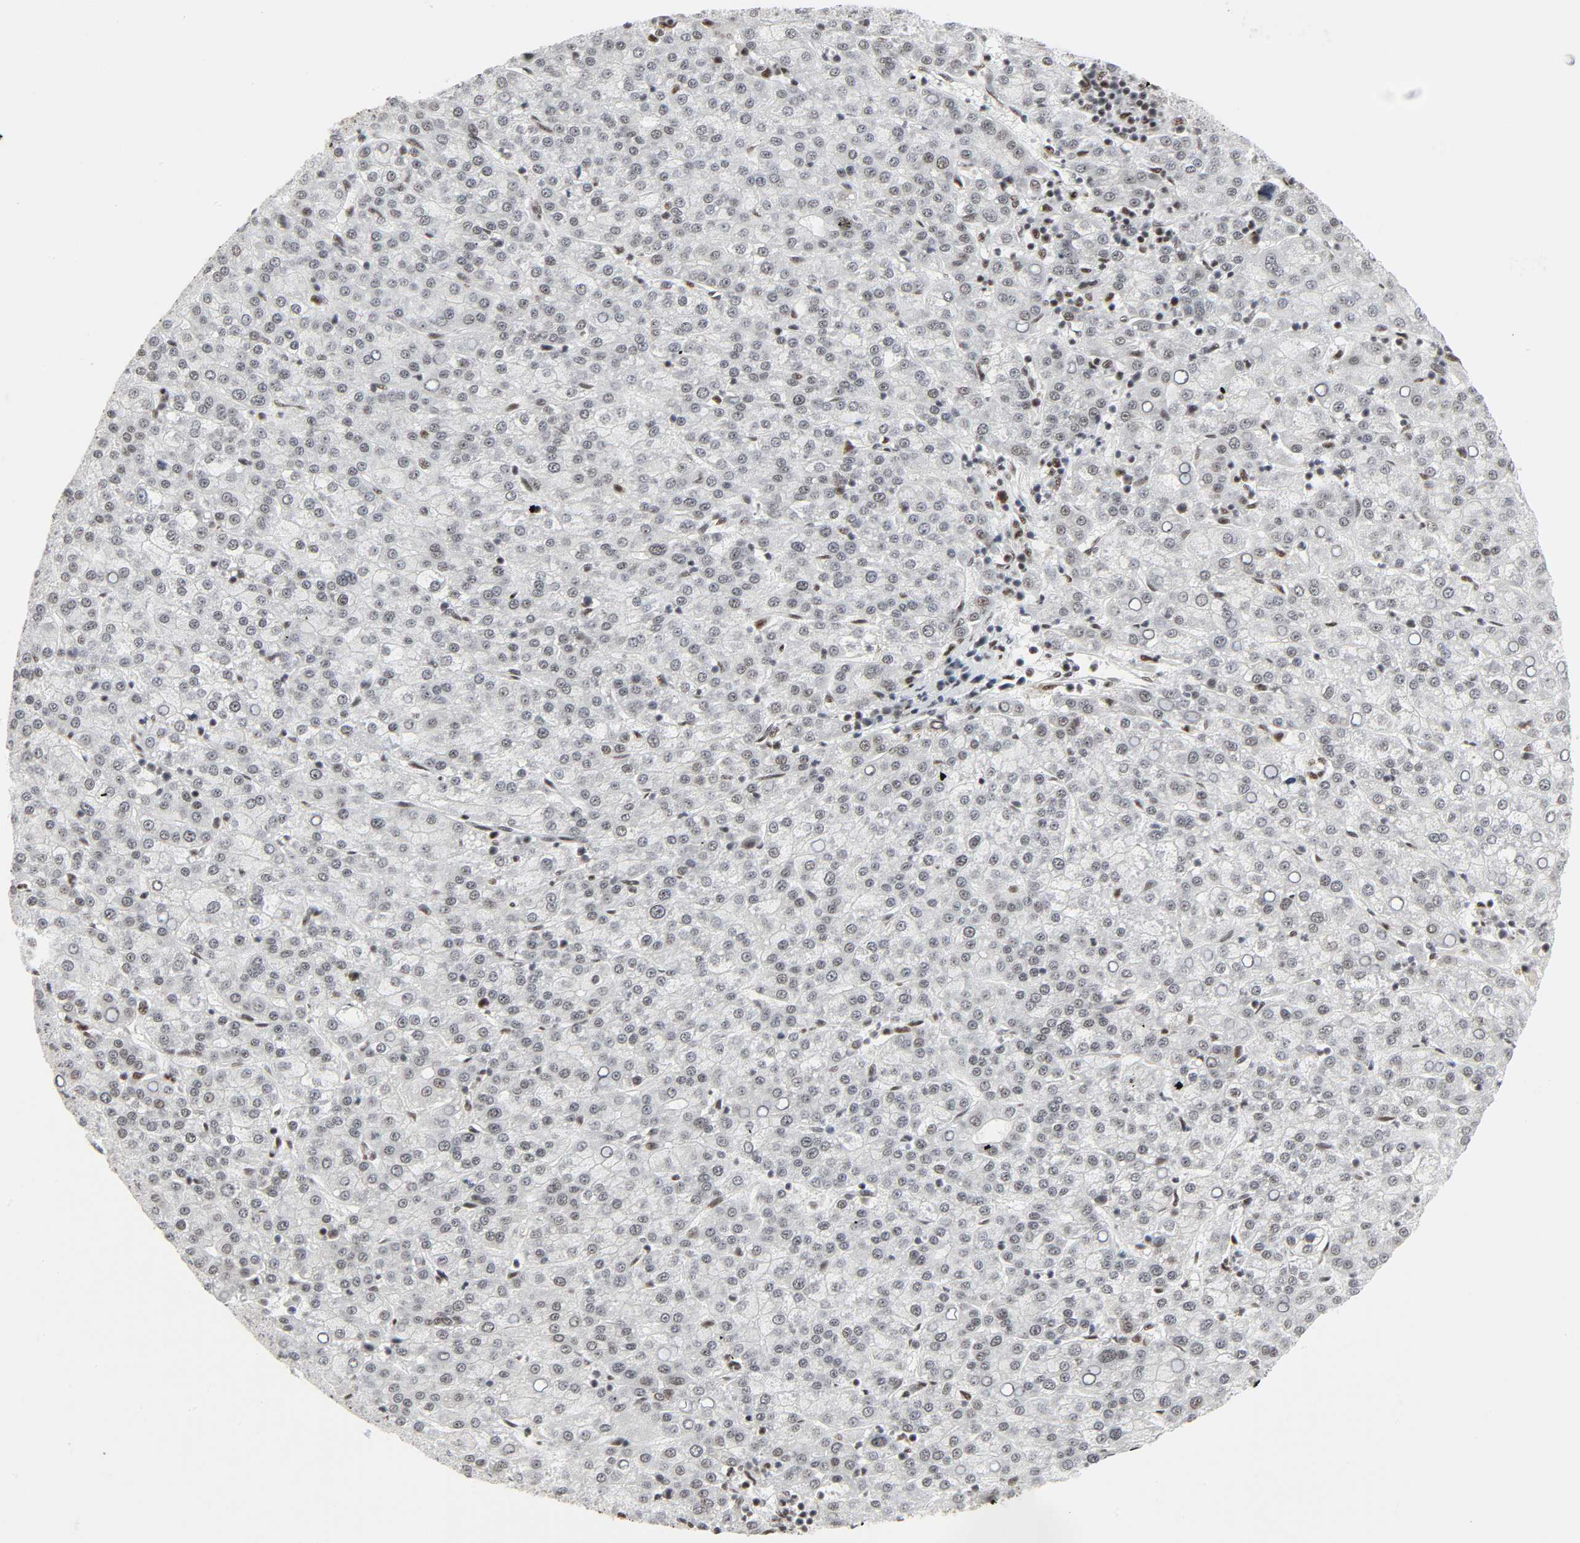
{"staining": {"intensity": "weak", "quantity": ">75%", "location": "nuclear"}, "tissue": "liver cancer", "cell_type": "Tumor cells", "image_type": "cancer", "snomed": [{"axis": "morphology", "description": "Carcinoma, Hepatocellular, NOS"}, {"axis": "topography", "description": "Liver"}], "caption": "Brown immunohistochemical staining in human liver hepatocellular carcinoma shows weak nuclear positivity in approximately >75% of tumor cells.", "gene": "CDK7", "patient": {"sex": "female", "age": 58}}